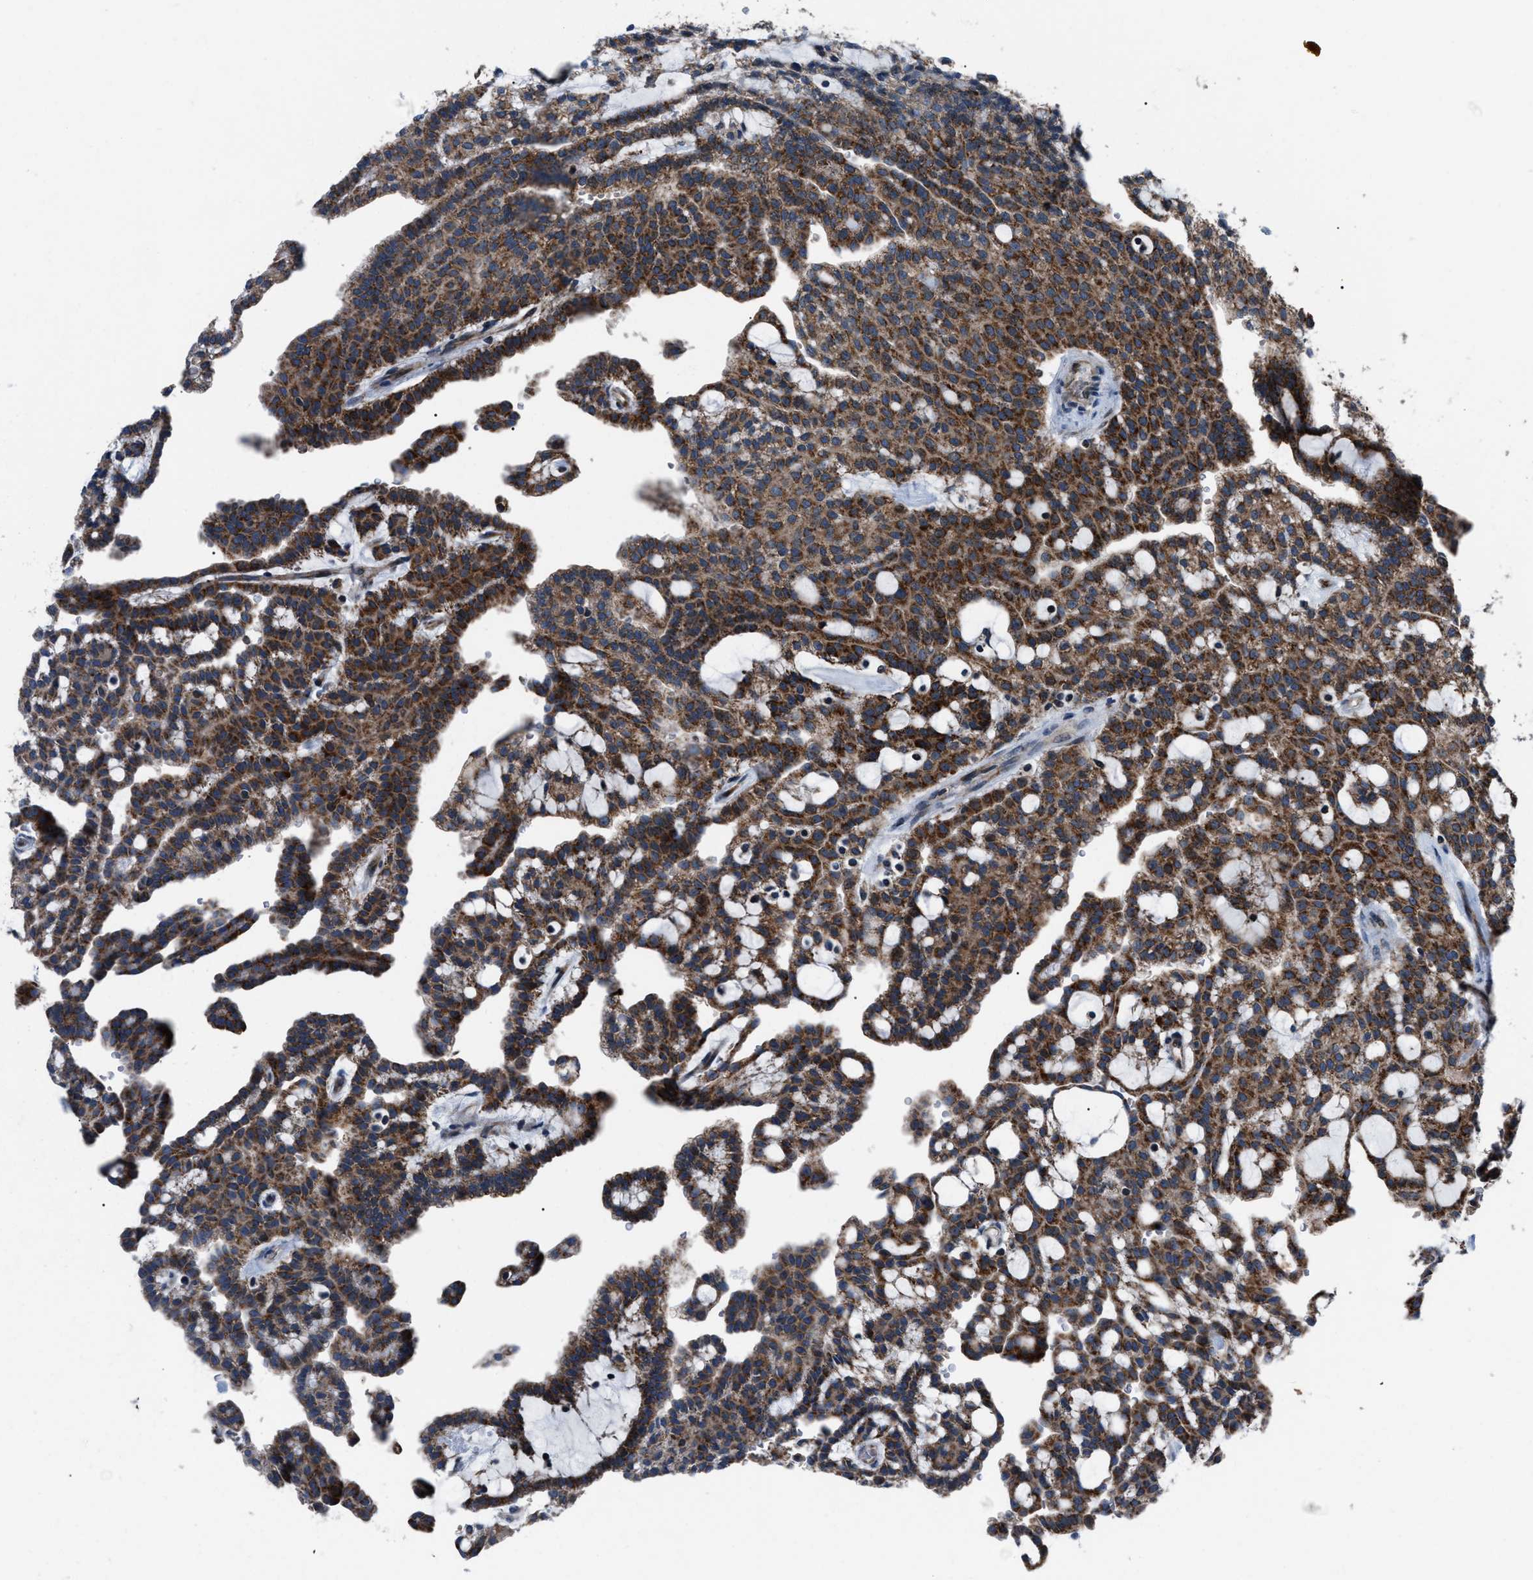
{"staining": {"intensity": "strong", "quantity": ">75%", "location": "cytoplasmic/membranous"}, "tissue": "renal cancer", "cell_type": "Tumor cells", "image_type": "cancer", "snomed": [{"axis": "morphology", "description": "Adenocarcinoma, NOS"}, {"axis": "topography", "description": "Kidney"}], "caption": "There is high levels of strong cytoplasmic/membranous positivity in tumor cells of adenocarcinoma (renal), as demonstrated by immunohistochemical staining (brown color).", "gene": "AGO2", "patient": {"sex": "male", "age": 63}}